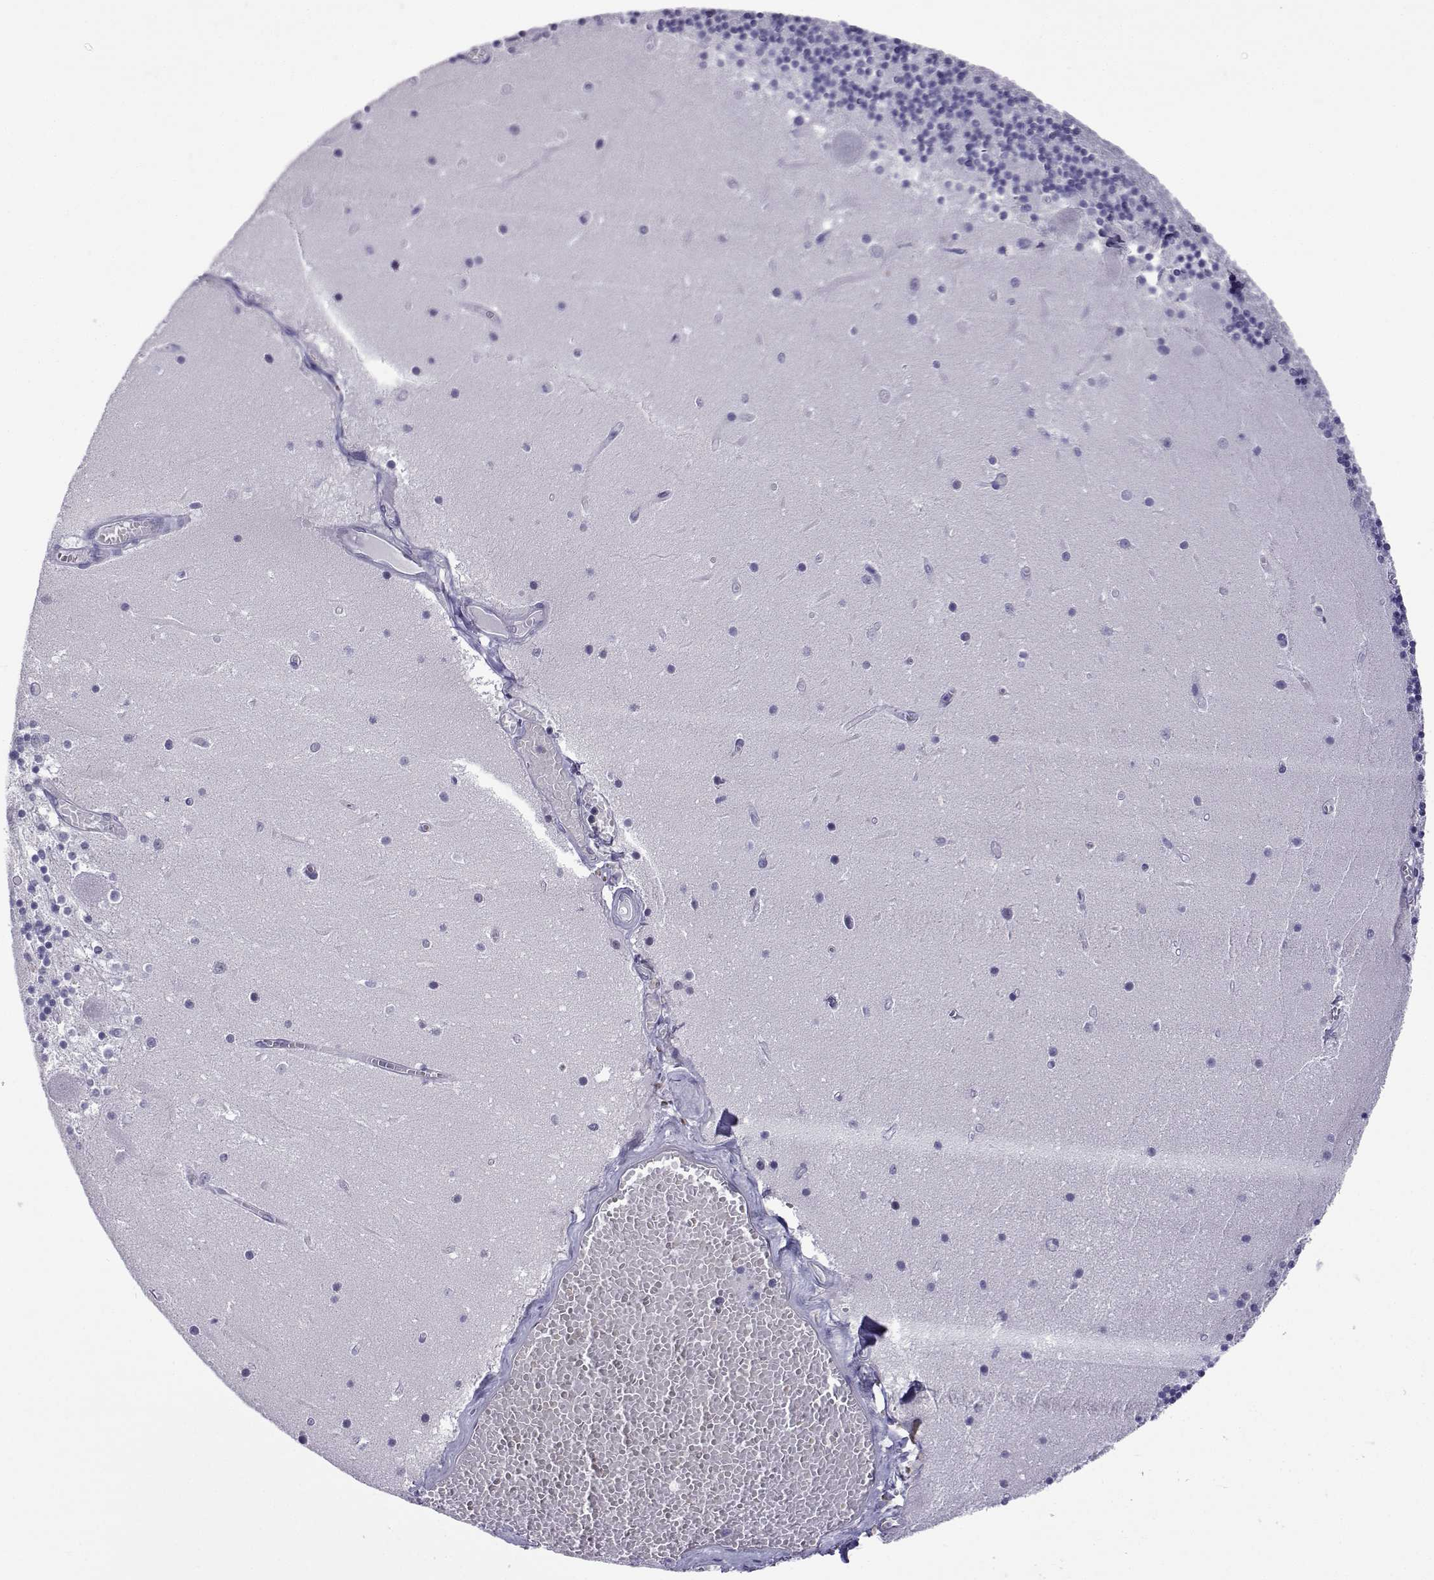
{"staining": {"intensity": "negative", "quantity": "none", "location": "none"}, "tissue": "cerebellum", "cell_type": "Cells in granular layer", "image_type": "normal", "snomed": [{"axis": "morphology", "description": "Normal tissue, NOS"}, {"axis": "topography", "description": "Cerebellum"}], "caption": "IHC image of unremarkable cerebellum stained for a protein (brown), which exhibits no positivity in cells in granular layer. Nuclei are stained in blue.", "gene": "ACTL7A", "patient": {"sex": "female", "age": 28}}